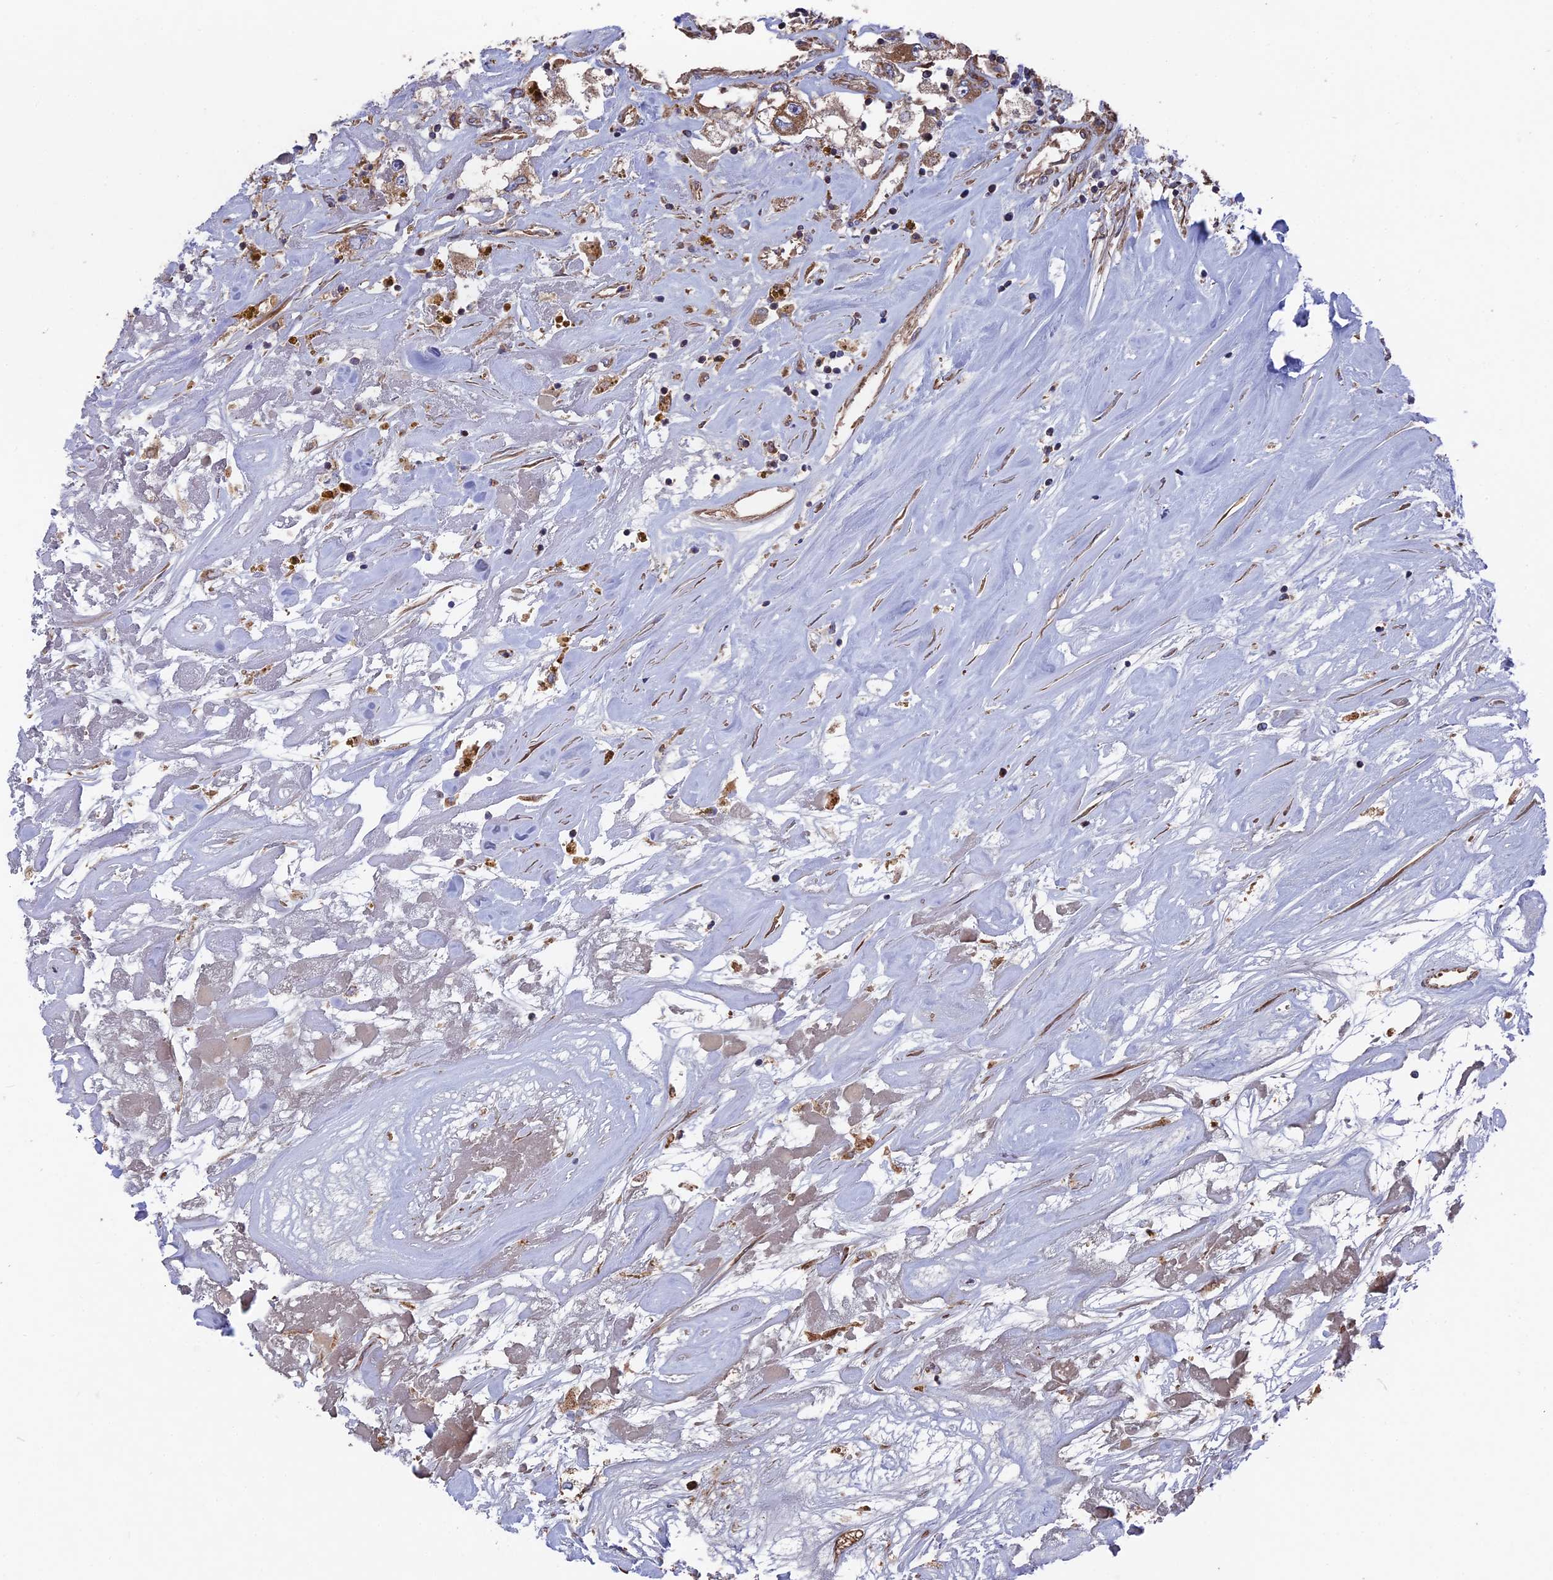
{"staining": {"intensity": "moderate", "quantity": ">75%", "location": "cytoplasmic/membranous"}, "tissue": "renal cancer", "cell_type": "Tumor cells", "image_type": "cancer", "snomed": [{"axis": "morphology", "description": "Adenocarcinoma, NOS"}, {"axis": "topography", "description": "Kidney"}], "caption": "Immunohistochemical staining of renal cancer reveals medium levels of moderate cytoplasmic/membranous positivity in approximately >75% of tumor cells. The staining was performed using DAB, with brown indicating positive protein expression. Nuclei are stained blue with hematoxylin.", "gene": "TELO2", "patient": {"sex": "female", "age": 52}}